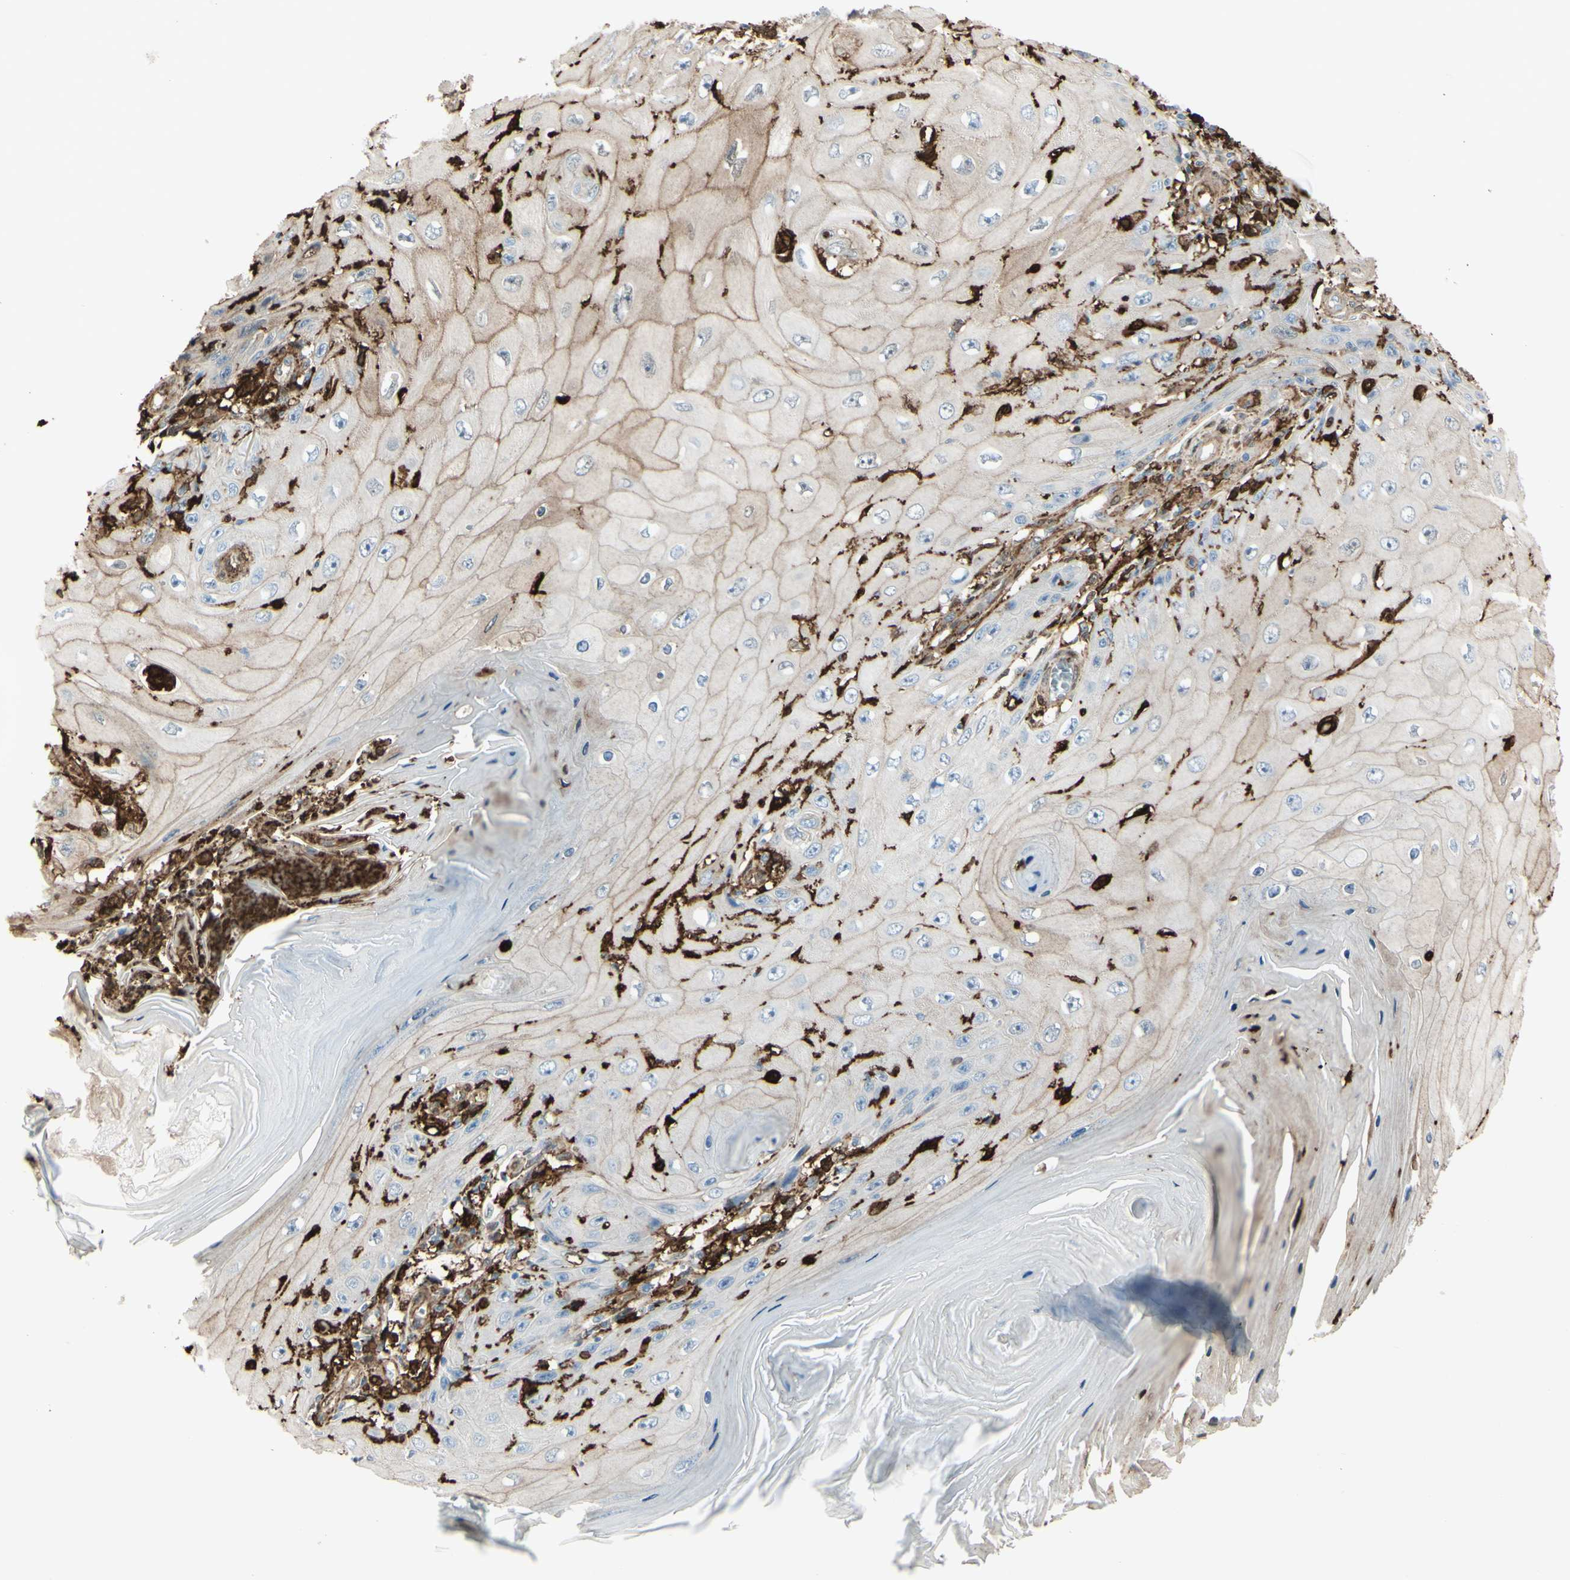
{"staining": {"intensity": "weak", "quantity": ">75%", "location": "cytoplasmic/membranous"}, "tissue": "skin cancer", "cell_type": "Tumor cells", "image_type": "cancer", "snomed": [{"axis": "morphology", "description": "Squamous cell carcinoma, NOS"}, {"axis": "topography", "description": "Skin"}], "caption": "A histopathology image of human squamous cell carcinoma (skin) stained for a protein demonstrates weak cytoplasmic/membranous brown staining in tumor cells. Ihc stains the protein in brown and the nuclei are stained blue.", "gene": "GSN", "patient": {"sex": "female", "age": 73}}